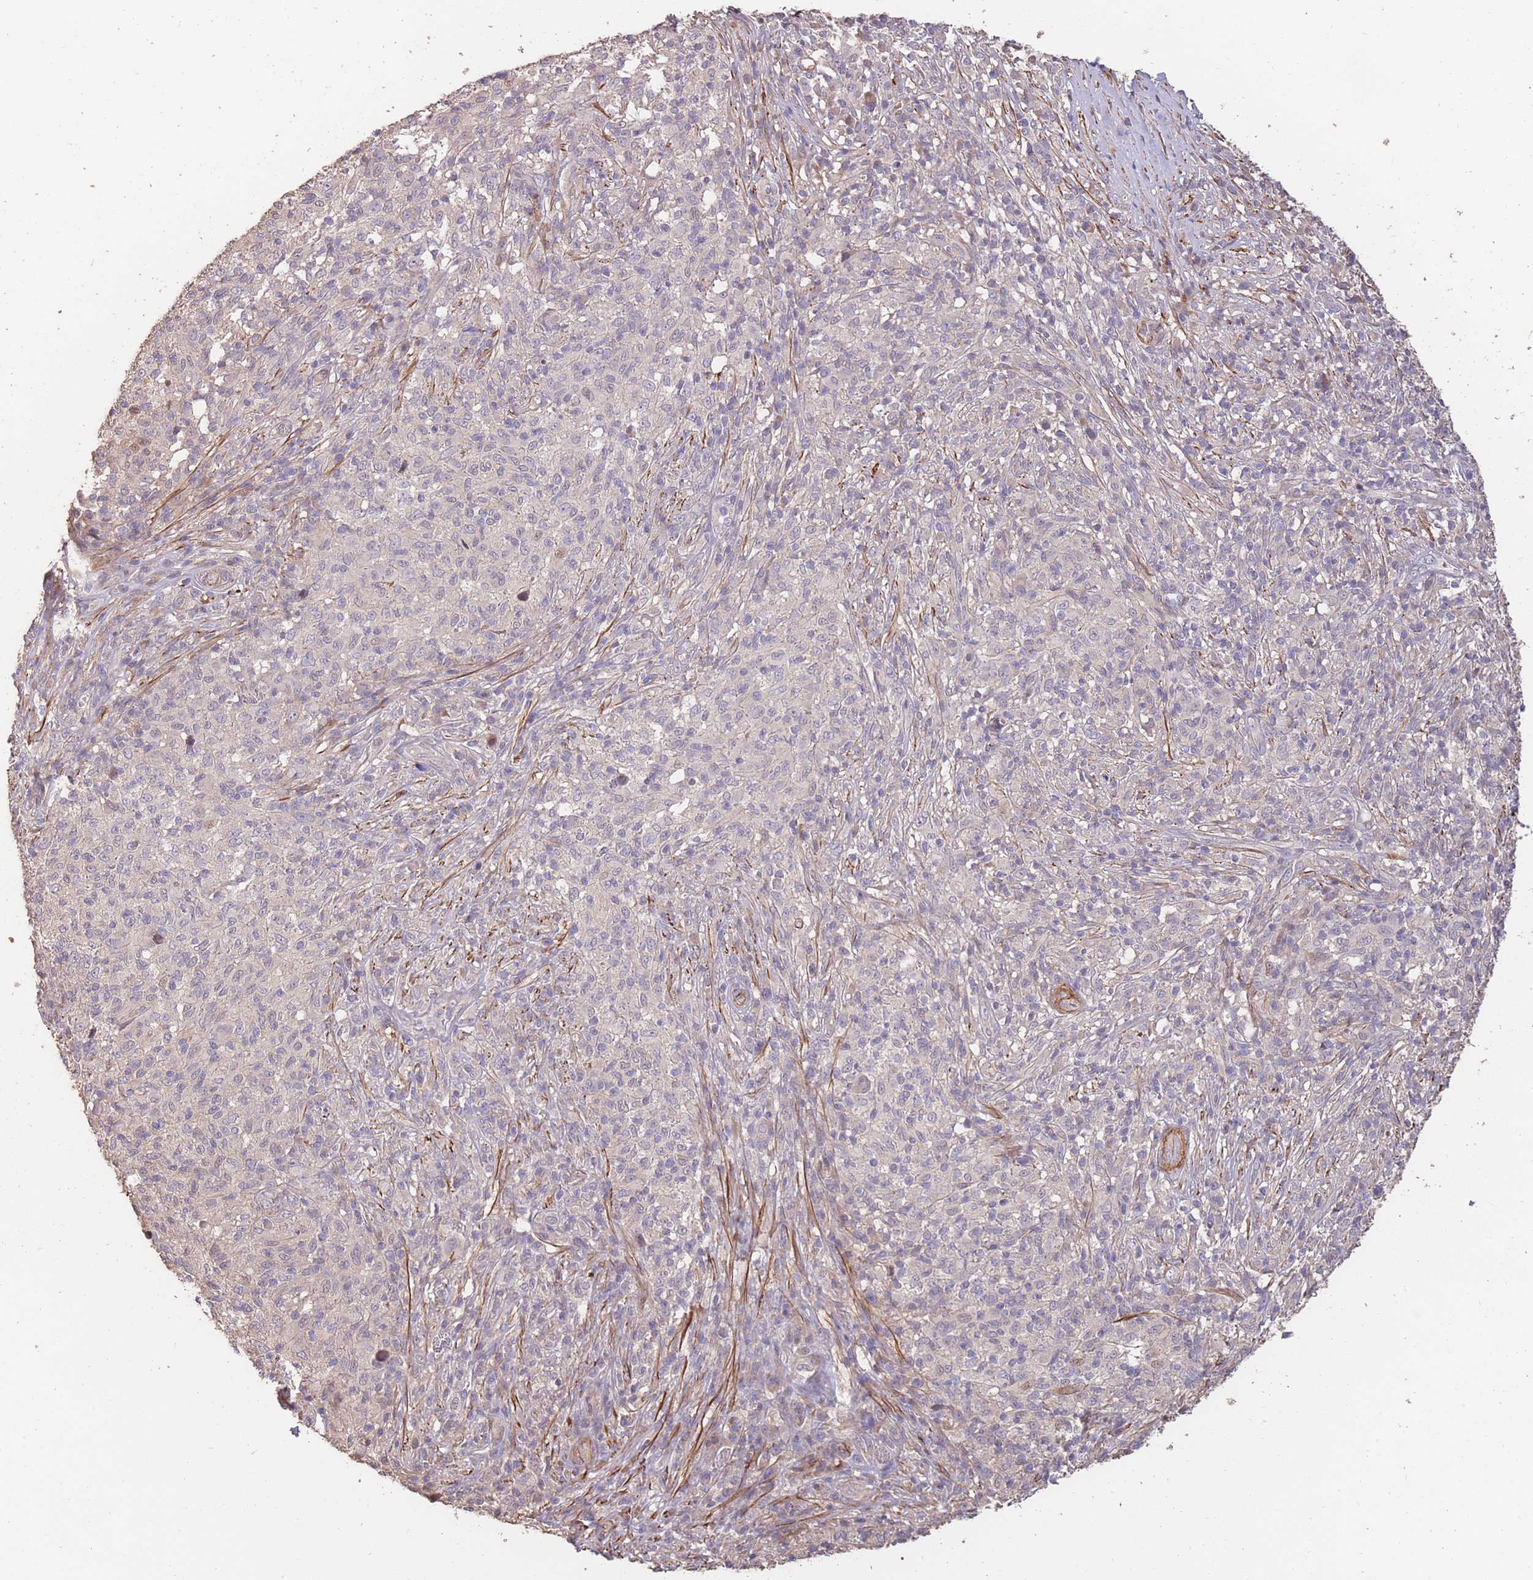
{"staining": {"intensity": "negative", "quantity": "none", "location": "none"}, "tissue": "melanoma", "cell_type": "Tumor cells", "image_type": "cancer", "snomed": [{"axis": "morphology", "description": "Malignant melanoma, NOS"}, {"axis": "topography", "description": "Skin"}], "caption": "High magnification brightfield microscopy of melanoma stained with DAB (3,3'-diaminobenzidine) (brown) and counterstained with hematoxylin (blue): tumor cells show no significant staining.", "gene": "NLRC4", "patient": {"sex": "male", "age": 66}}